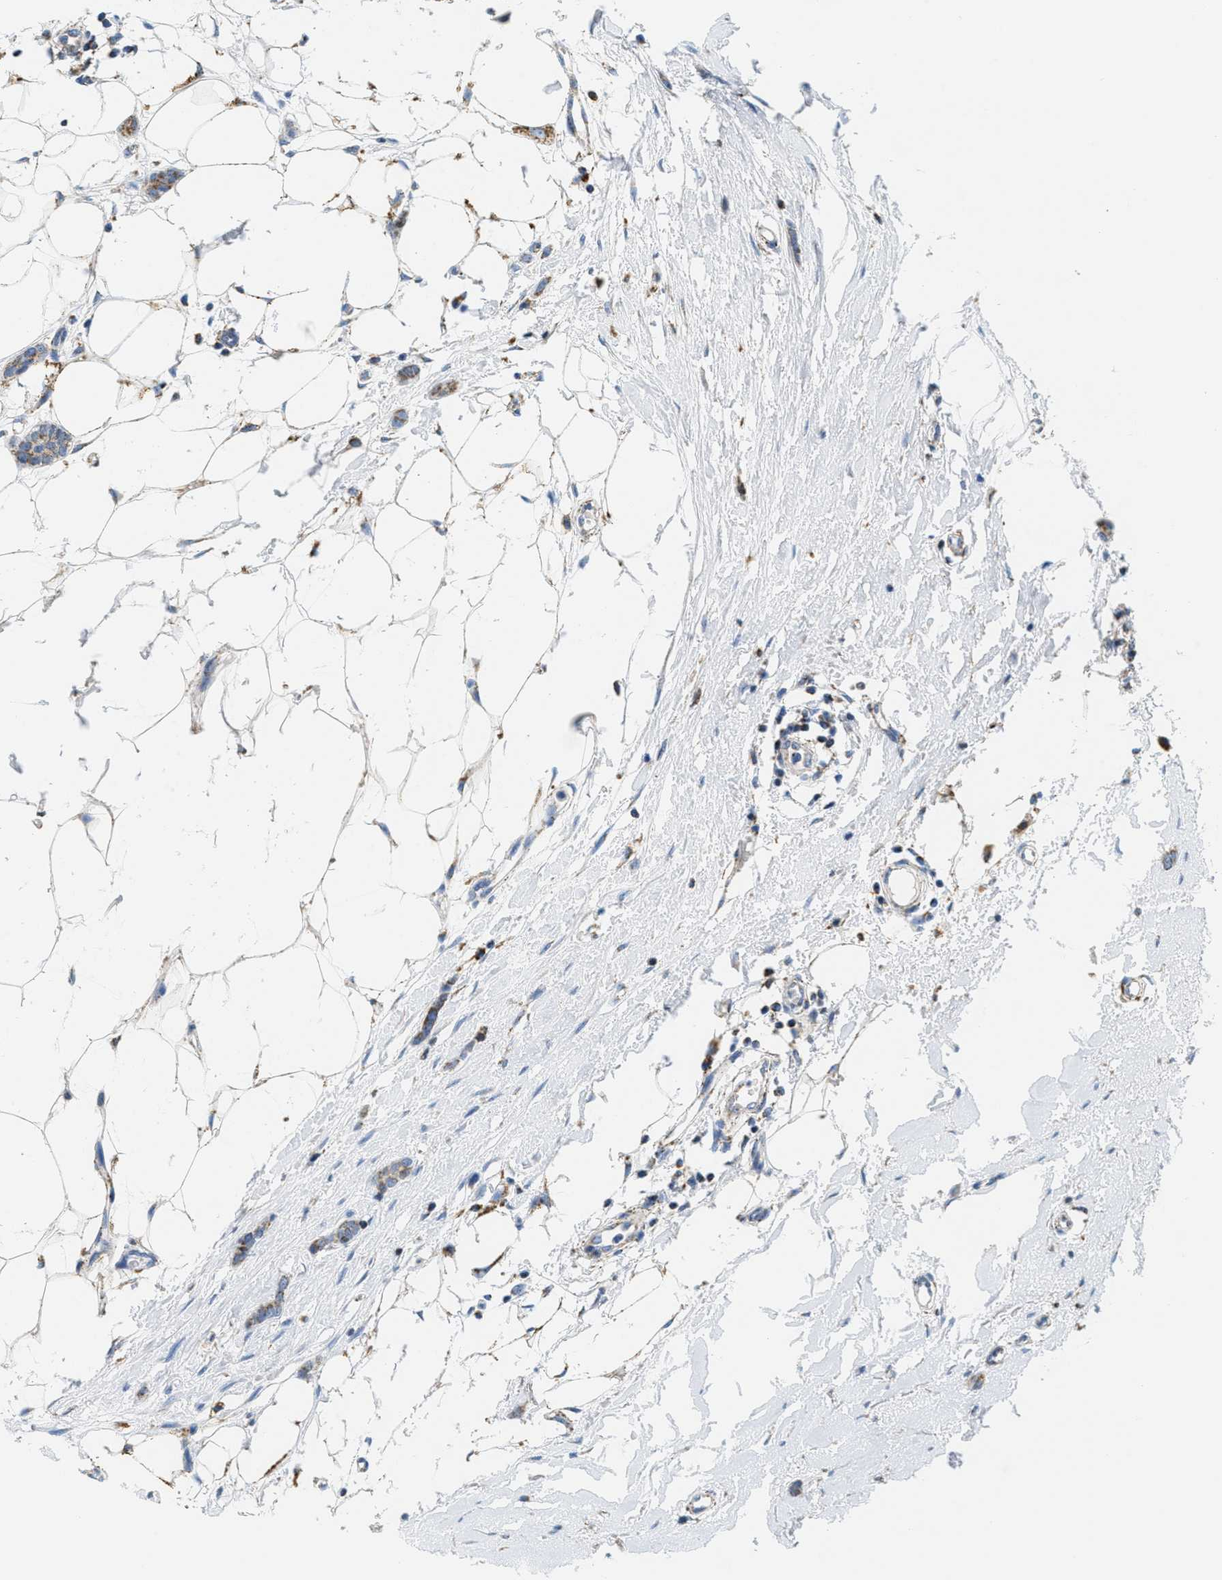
{"staining": {"intensity": "moderate", "quantity": "<25%", "location": "cytoplasmic/membranous"}, "tissue": "breast cancer", "cell_type": "Tumor cells", "image_type": "cancer", "snomed": [{"axis": "morphology", "description": "Lobular carcinoma"}, {"axis": "topography", "description": "Skin"}, {"axis": "topography", "description": "Breast"}], "caption": "Tumor cells demonstrate low levels of moderate cytoplasmic/membranous staining in approximately <25% of cells in human lobular carcinoma (breast).", "gene": "KCNJ5", "patient": {"sex": "female", "age": 46}}